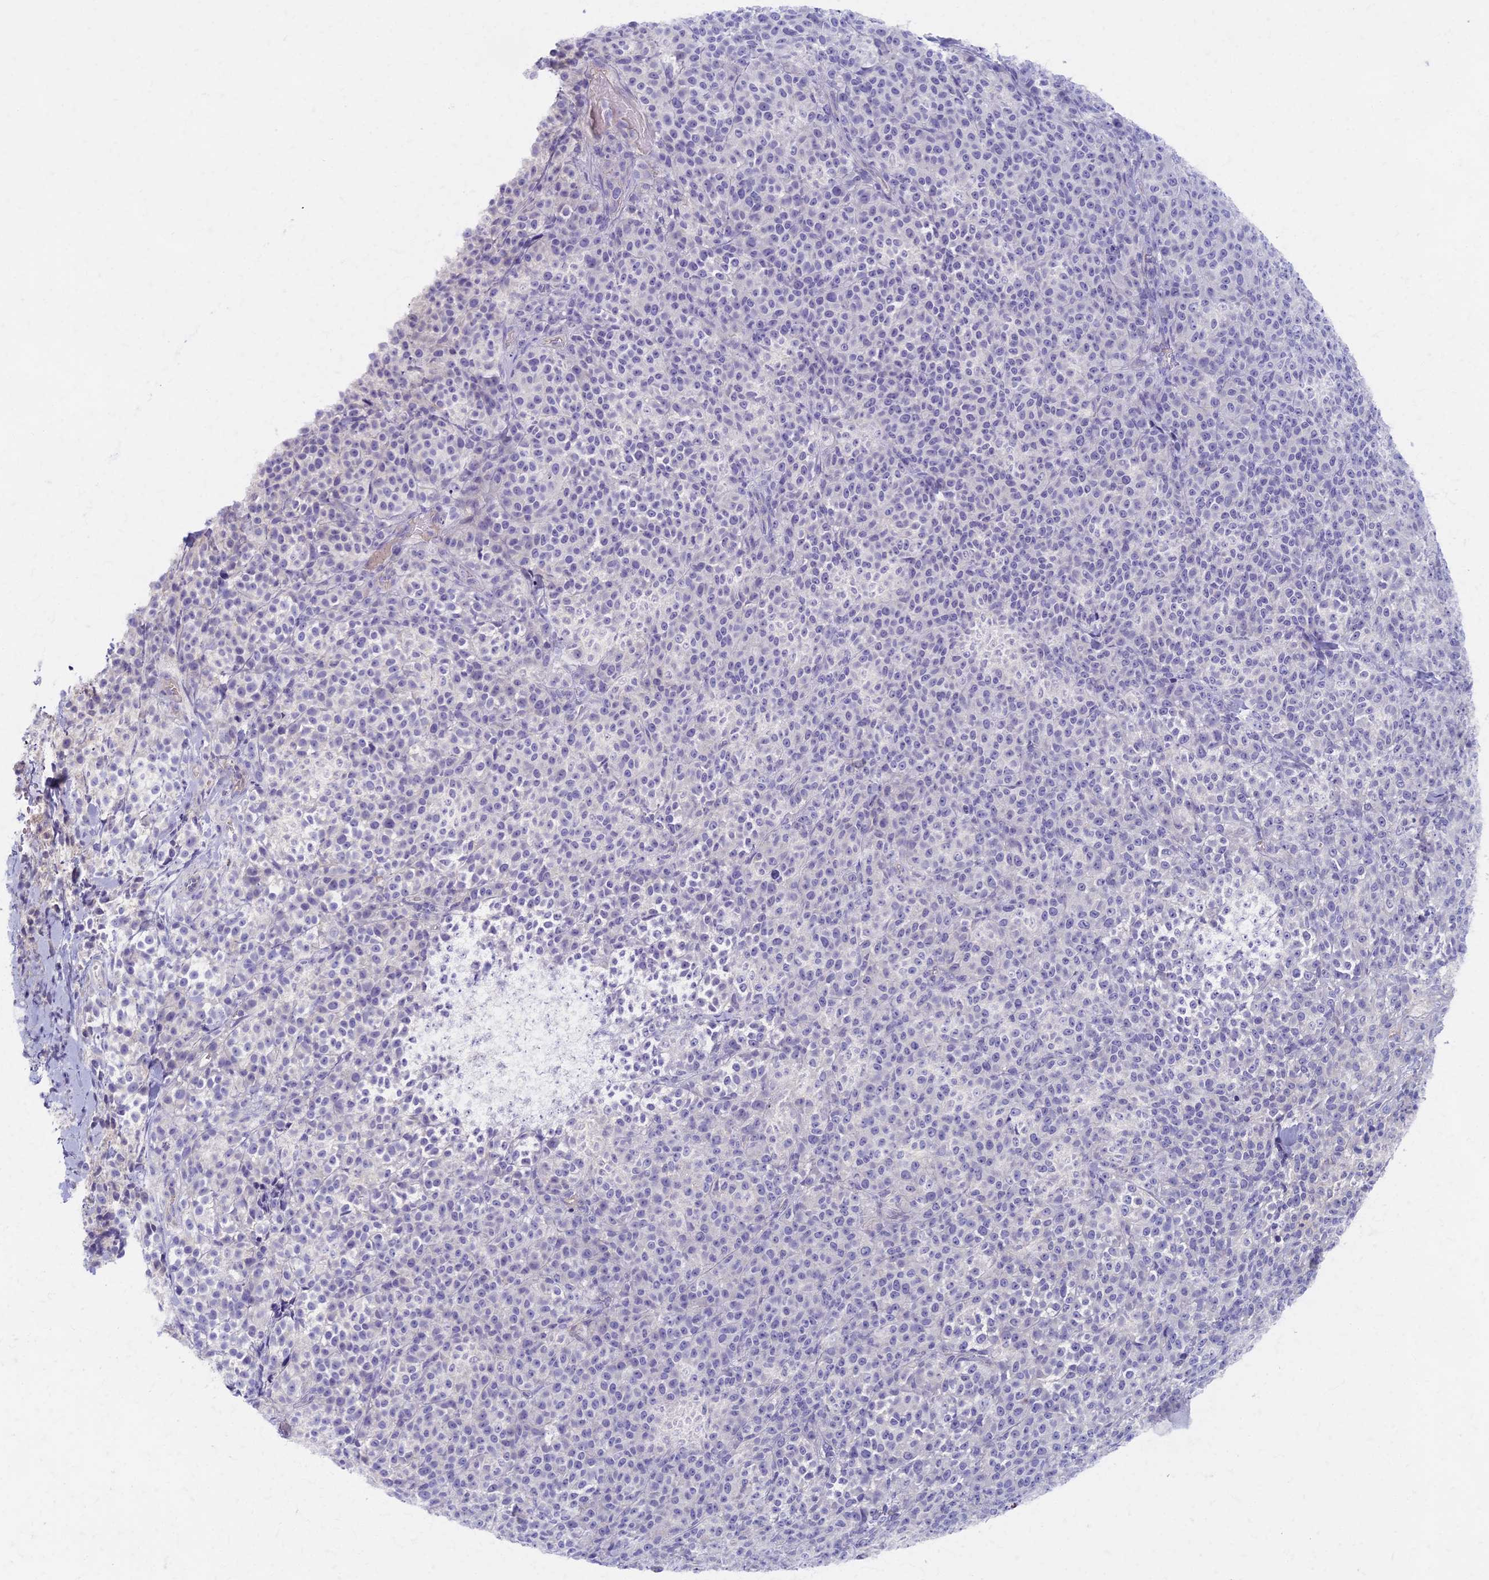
{"staining": {"intensity": "negative", "quantity": "none", "location": "none"}, "tissue": "melanoma", "cell_type": "Tumor cells", "image_type": "cancer", "snomed": [{"axis": "morphology", "description": "Normal tissue, NOS"}, {"axis": "morphology", "description": "Malignant melanoma, NOS"}, {"axis": "topography", "description": "Skin"}], "caption": "Immunohistochemical staining of human malignant melanoma reveals no significant expression in tumor cells. (Immunohistochemistry (ihc), brightfield microscopy, high magnification).", "gene": "AP4E1", "patient": {"sex": "female", "age": 34}}